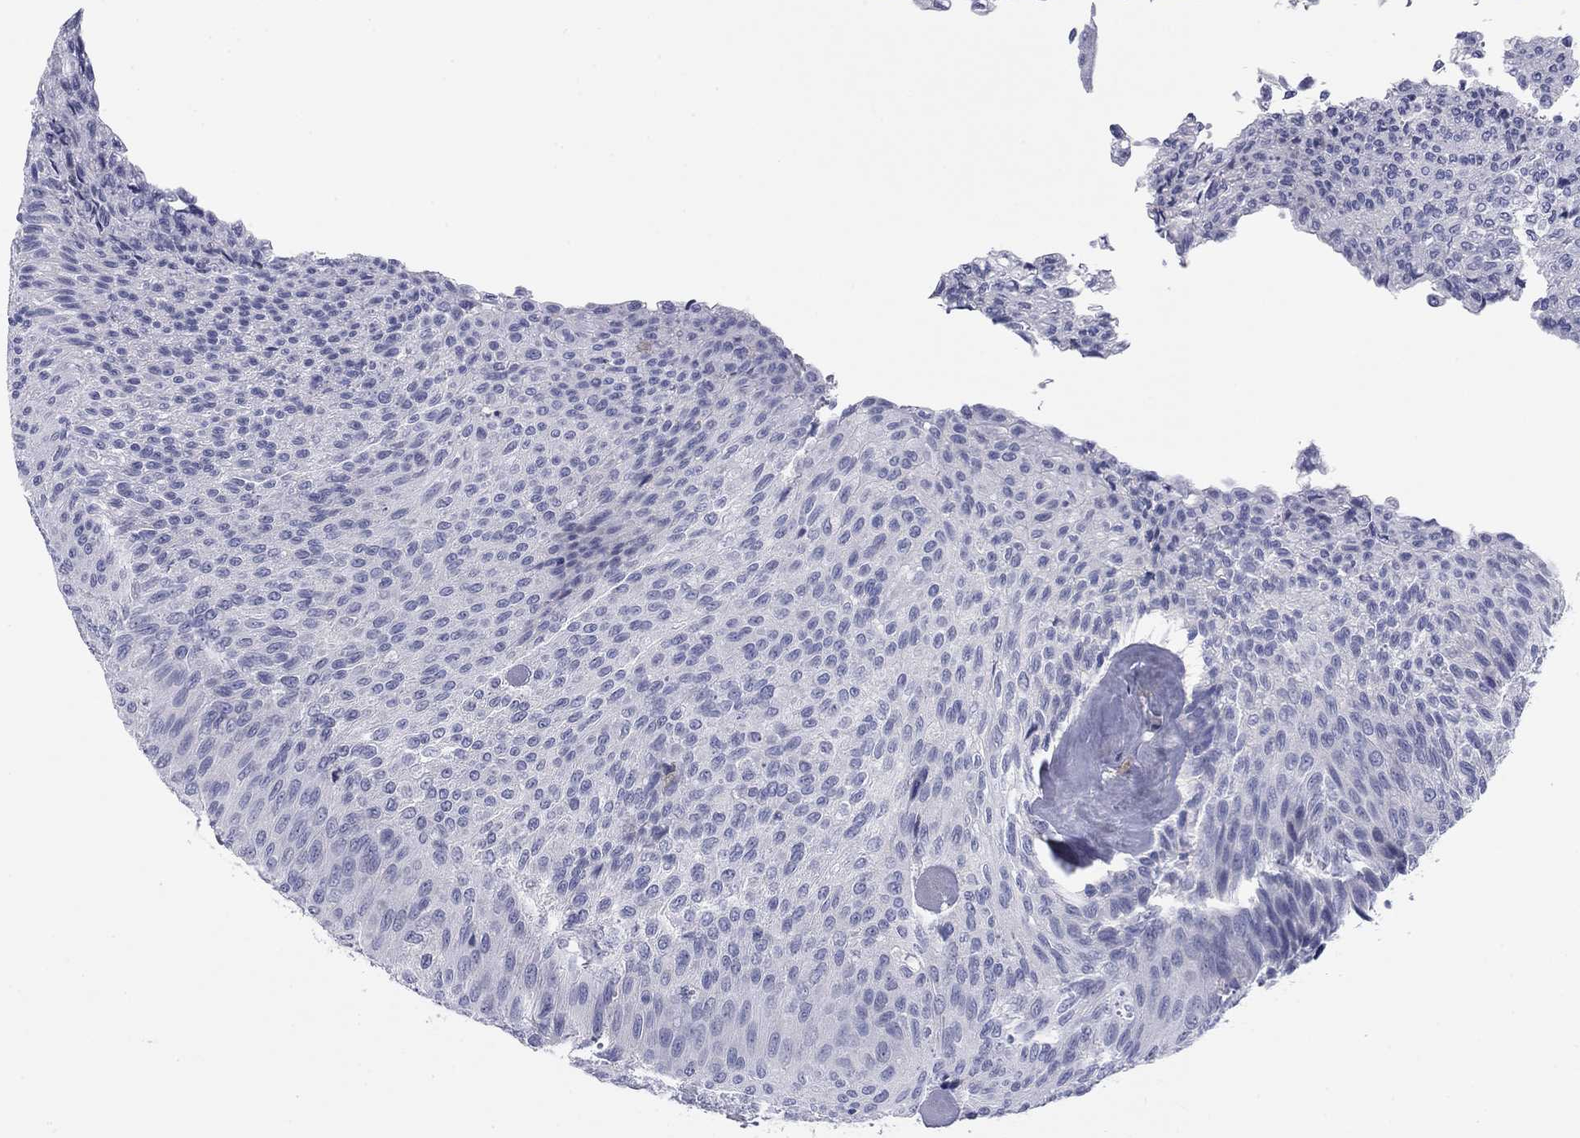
{"staining": {"intensity": "negative", "quantity": "none", "location": "none"}, "tissue": "urothelial cancer", "cell_type": "Tumor cells", "image_type": "cancer", "snomed": [{"axis": "morphology", "description": "Urothelial carcinoma, Low grade"}, {"axis": "topography", "description": "Ureter, NOS"}, {"axis": "topography", "description": "Urinary bladder"}], "caption": "Immunohistochemistry of urothelial carcinoma (low-grade) reveals no staining in tumor cells. (DAB IHC visualized using brightfield microscopy, high magnification).", "gene": "KCNH1", "patient": {"sex": "male", "age": 78}}